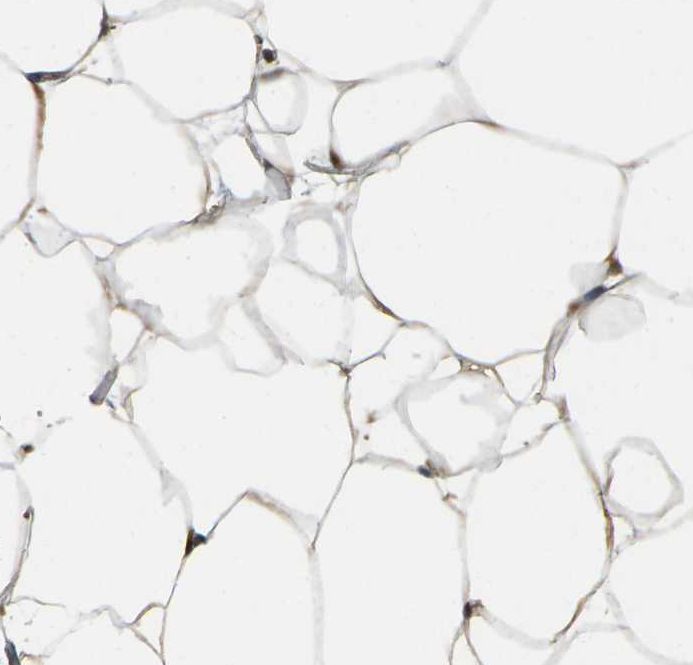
{"staining": {"intensity": "moderate", "quantity": ">75%", "location": "cytoplasmic/membranous"}, "tissue": "adipose tissue", "cell_type": "Adipocytes", "image_type": "normal", "snomed": [{"axis": "morphology", "description": "Normal tissue, NOS"}, {"axis": "topography", "description": "Breast"}, {"axis": "topography", "description": "Adipose tissue"}], "caption": "Immunohistochemistry micrograph of benign human adipose tissue stained for a protein (brown), which shows medium levels of moderate cytoplasmic/membranous positivity in about >75% of adipocytes.", "gene": "KLHL8", "patient": {"sex": "female", "age": 25}}